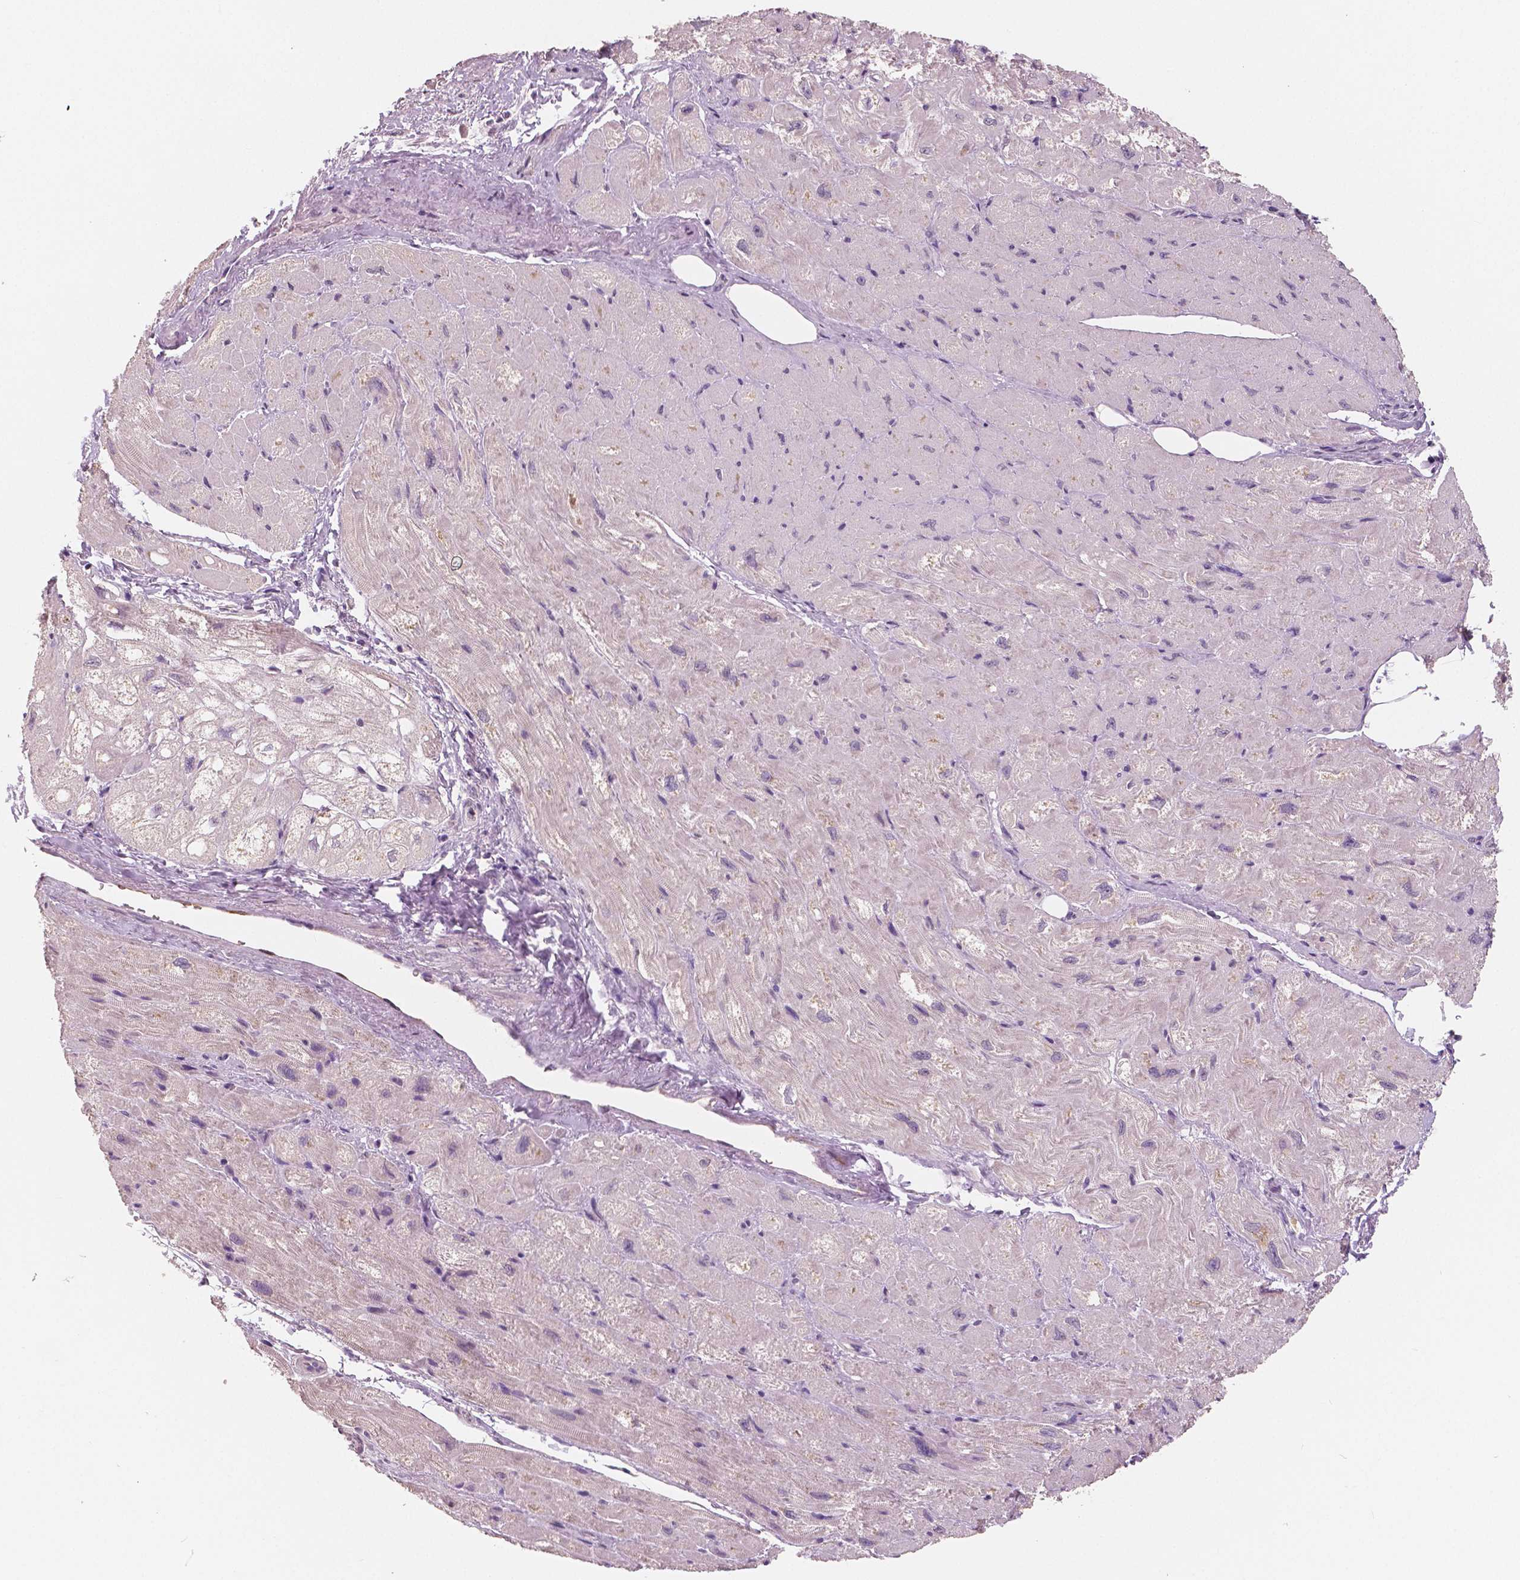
{"staining": {"intensity": "negative", "quantity": "none", "location": "none"}, "tissue": "heart muscle", "cell_type": "Cardiomyocytes", "image_type": "normal", "snomed": [{"axis": "morphology", "description": "Normal tissue, NOS"}, {"axis": "topography", "description": "Heart"}], "caption": "A micrograph of human heart muscle is negative for staining in cardiomyocytes. The staining was performed using DAB to visualize the protein expression in brown, while the nuclei were stained in blue with hematoxylin (Magnification: 20x).", "gene": "NECAB1", "patient": {"sex": "female", "age": 69}}